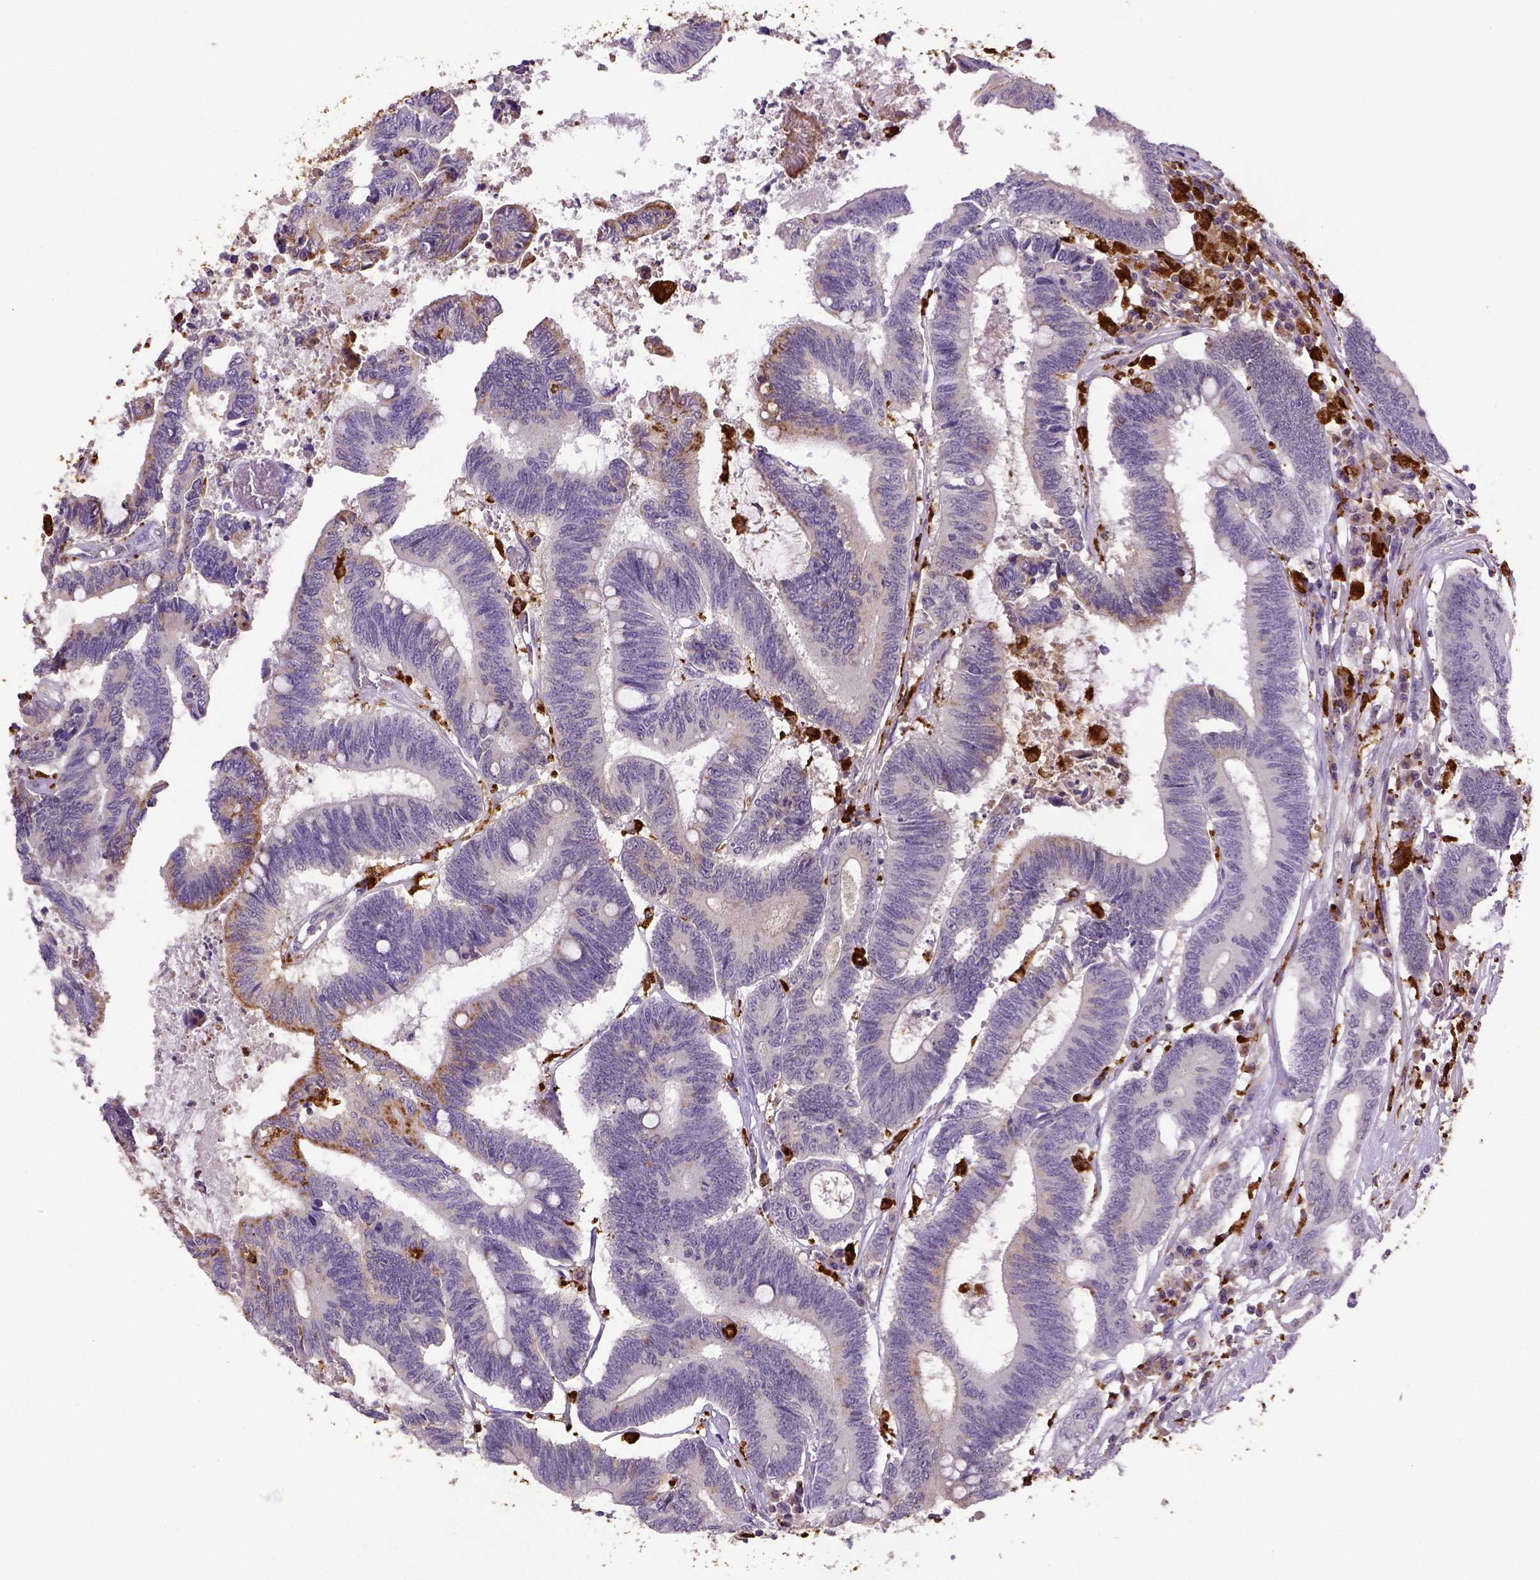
{"staining": {"intensity": "negative", "quantity": "none", "location": "none"}, "tissue": "colorectal cancer", "cell_type": "Tumor cells", "image_type": "cancer", "snomed": [{"axis": "morphology", "description": "Adenocarcinoma, NOS"}, {"axis": "topography", "description": "Rectum"}], "caption": "Tumor cells show no significant expression in colorectal cancer (adenocarcinoma).", "gene": "CD68", "patient": {"sex": "male", "age": 54}}